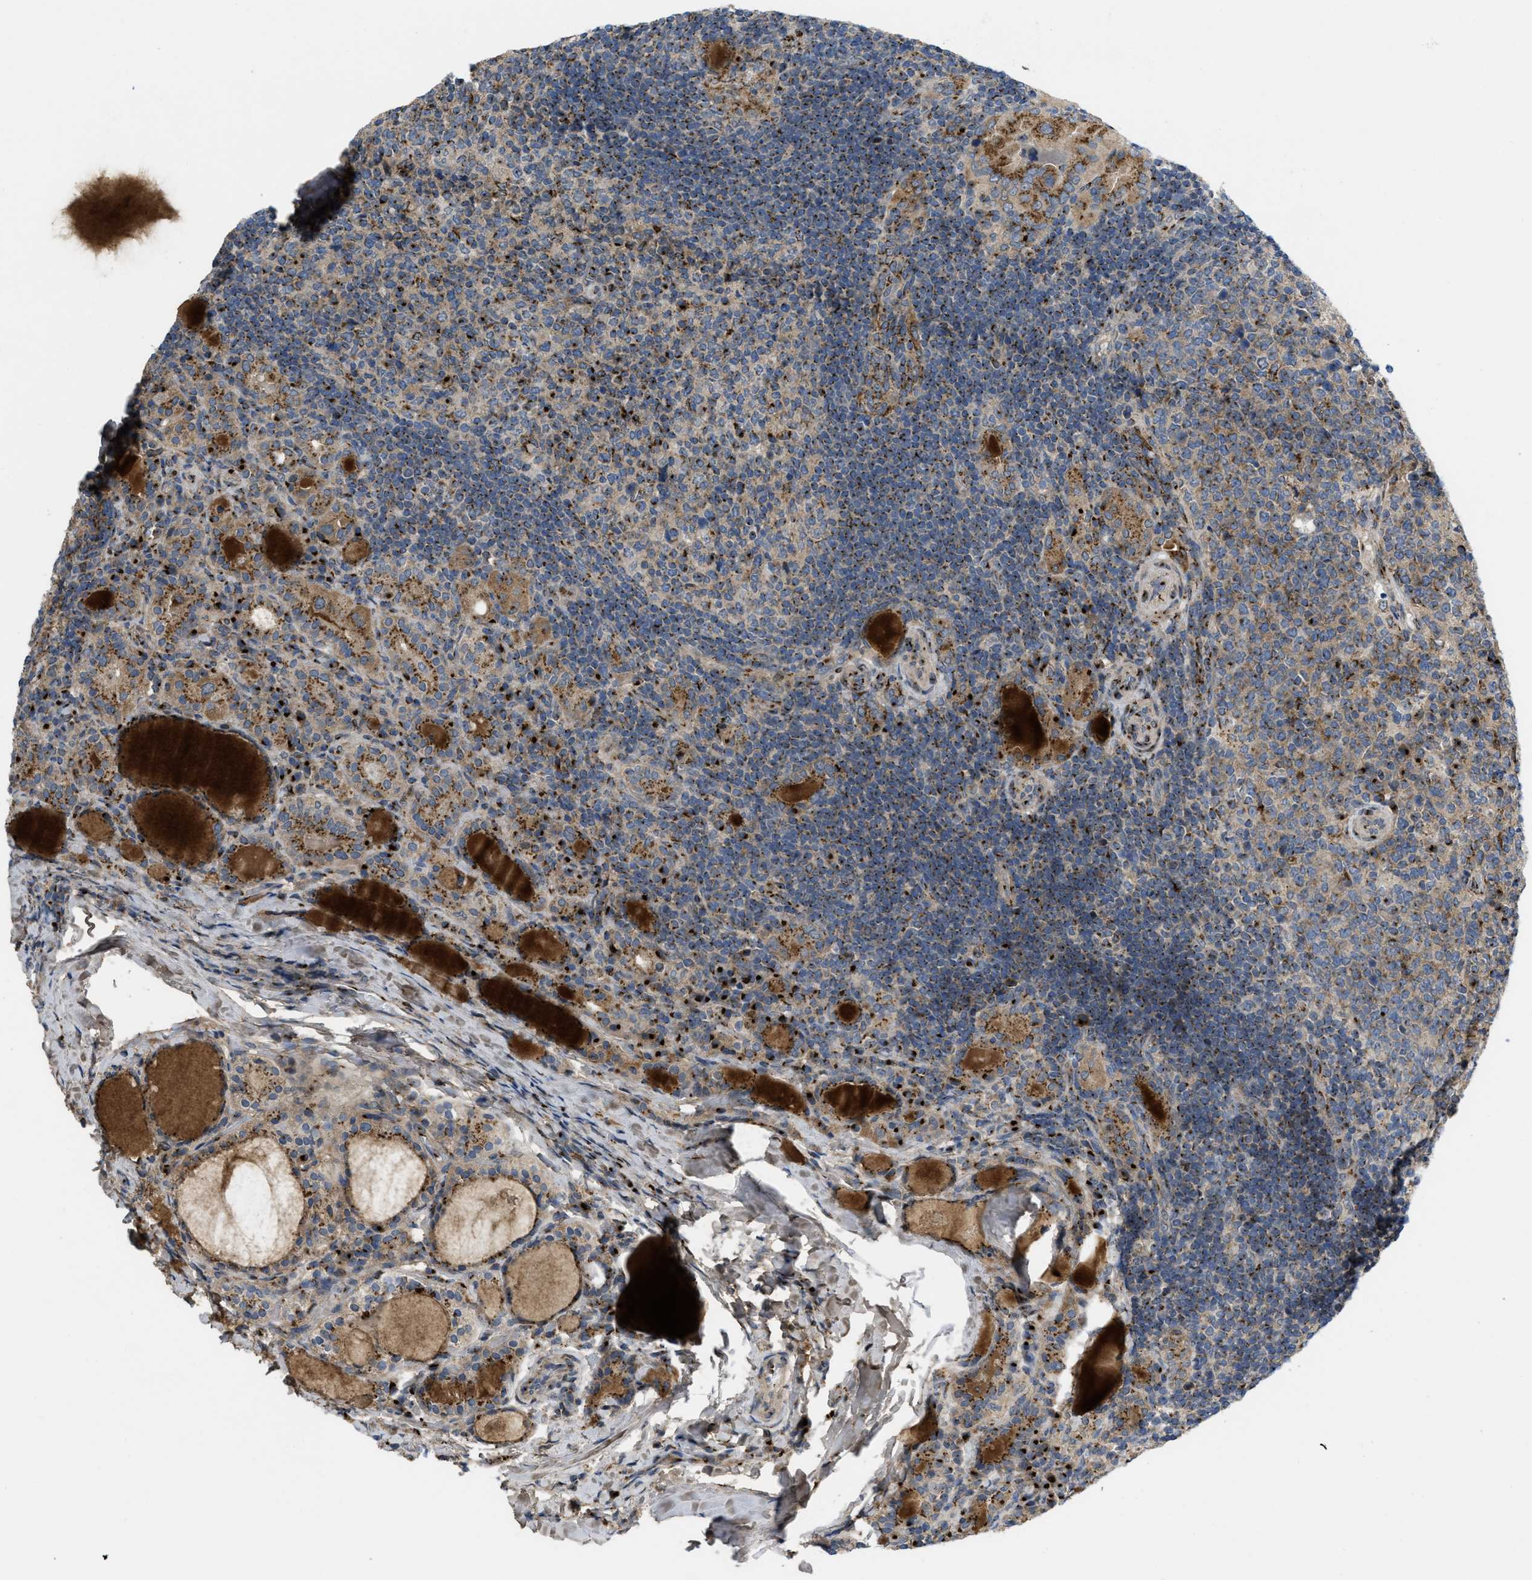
{"staining": {"intensity": "moderate", "quantity": ">75%", "location": "cytoplasmic/membranous"}, "tissue": "thyroid cancer", "cell_type": "Tumor cells", "image_type": "cancer", "snomed": [{"axis": "morphology", "description": "Papillary adenocarcinoma, NOS"}, {"axis": "topography", "description": "Thyroid gland"}], "caption": "Immunohistochemical staining of thyroid cancer (papillary adenocarcinoma) exhibits medium levels of moderate cytoplasmic/membranous protein positivity in approximately >75% of tumor cells.", "gene": "ZNF70", "patient": {"sex": "female", "age": 42}}